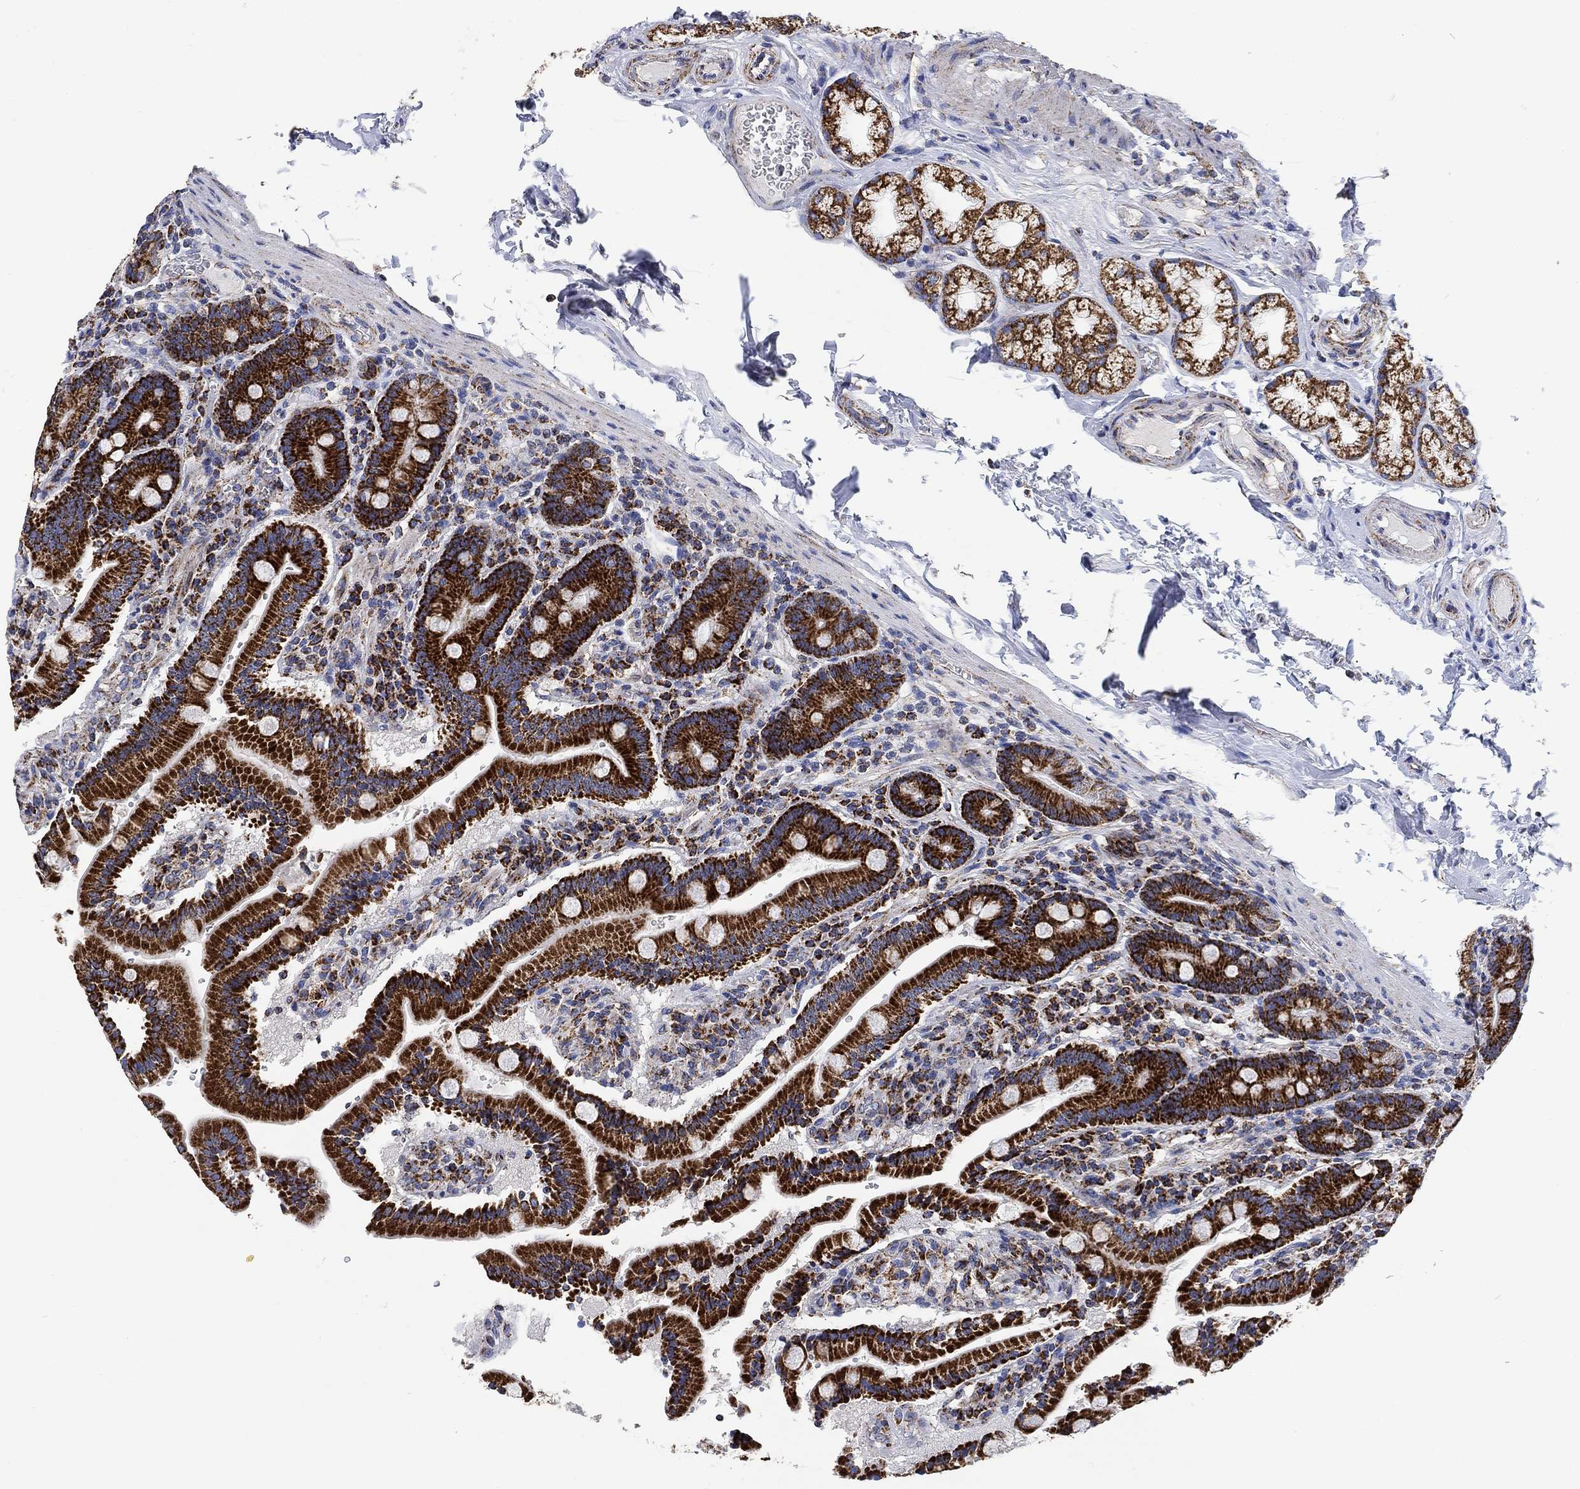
{"staining": {"intensity": "strong", "quantity": ">75%", "location": "cytoplasmic/membranous"}, "tissue": "duodenum", "cell_type": "Glandular cells", "image_type": "normal", "snomed": [{"axis": "morphology", "description": "Normal tissue, NOS"}, {"axis": "topography", "description": "Duodenum"}], "caption": "High-power microscopy captured an immunohistochemistry photomicrograph of benign duodenum, revealing strong cytoplasmic/membranous staining in about >75% of glandular cells. (DAB IHC, brown staining for protein, blue staining for nuclei).", "gene": "NDUFS3", "patient": {"sex": "female", "age": 62}}